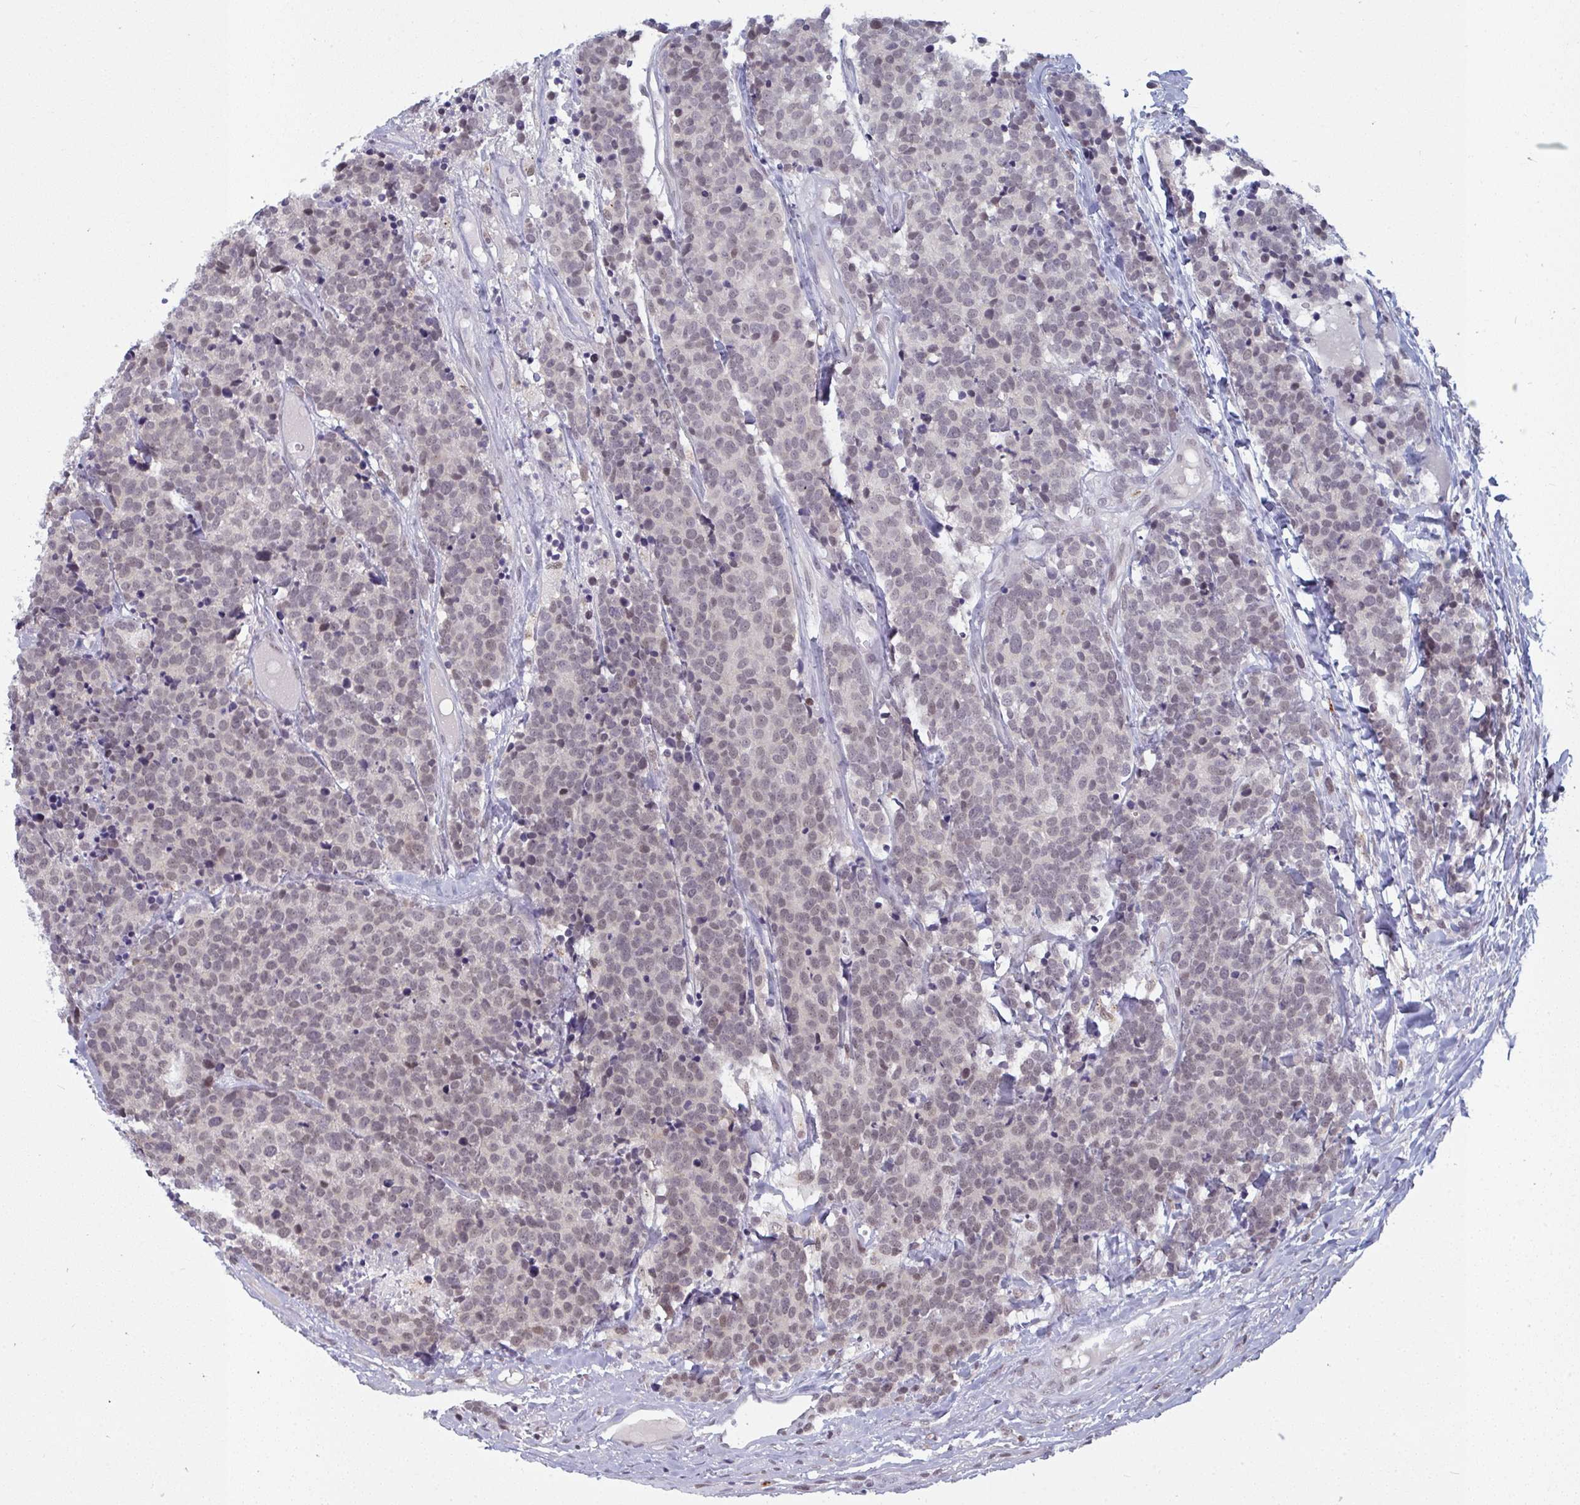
{"staining": {"intensity": "weak", "quantity": "<25%", "location": "nuclear"}, "tissue": "carcinoid", "cell_type": "Tumor cells", "image_type": "cancer", "snomed": [{"axis": "morphology", "description": "Carcinoid, malignant, NOS"}, {"axis": "topography", "description": "Skin"}], "caption": "Tumor cells are negative for brown protein staining in carcinoid. (Immunohistochemistry (ihc), brightfield microscopy, high magnification).", "gene": "ATF1", "patient": {"sex": "female", "age": 79}}